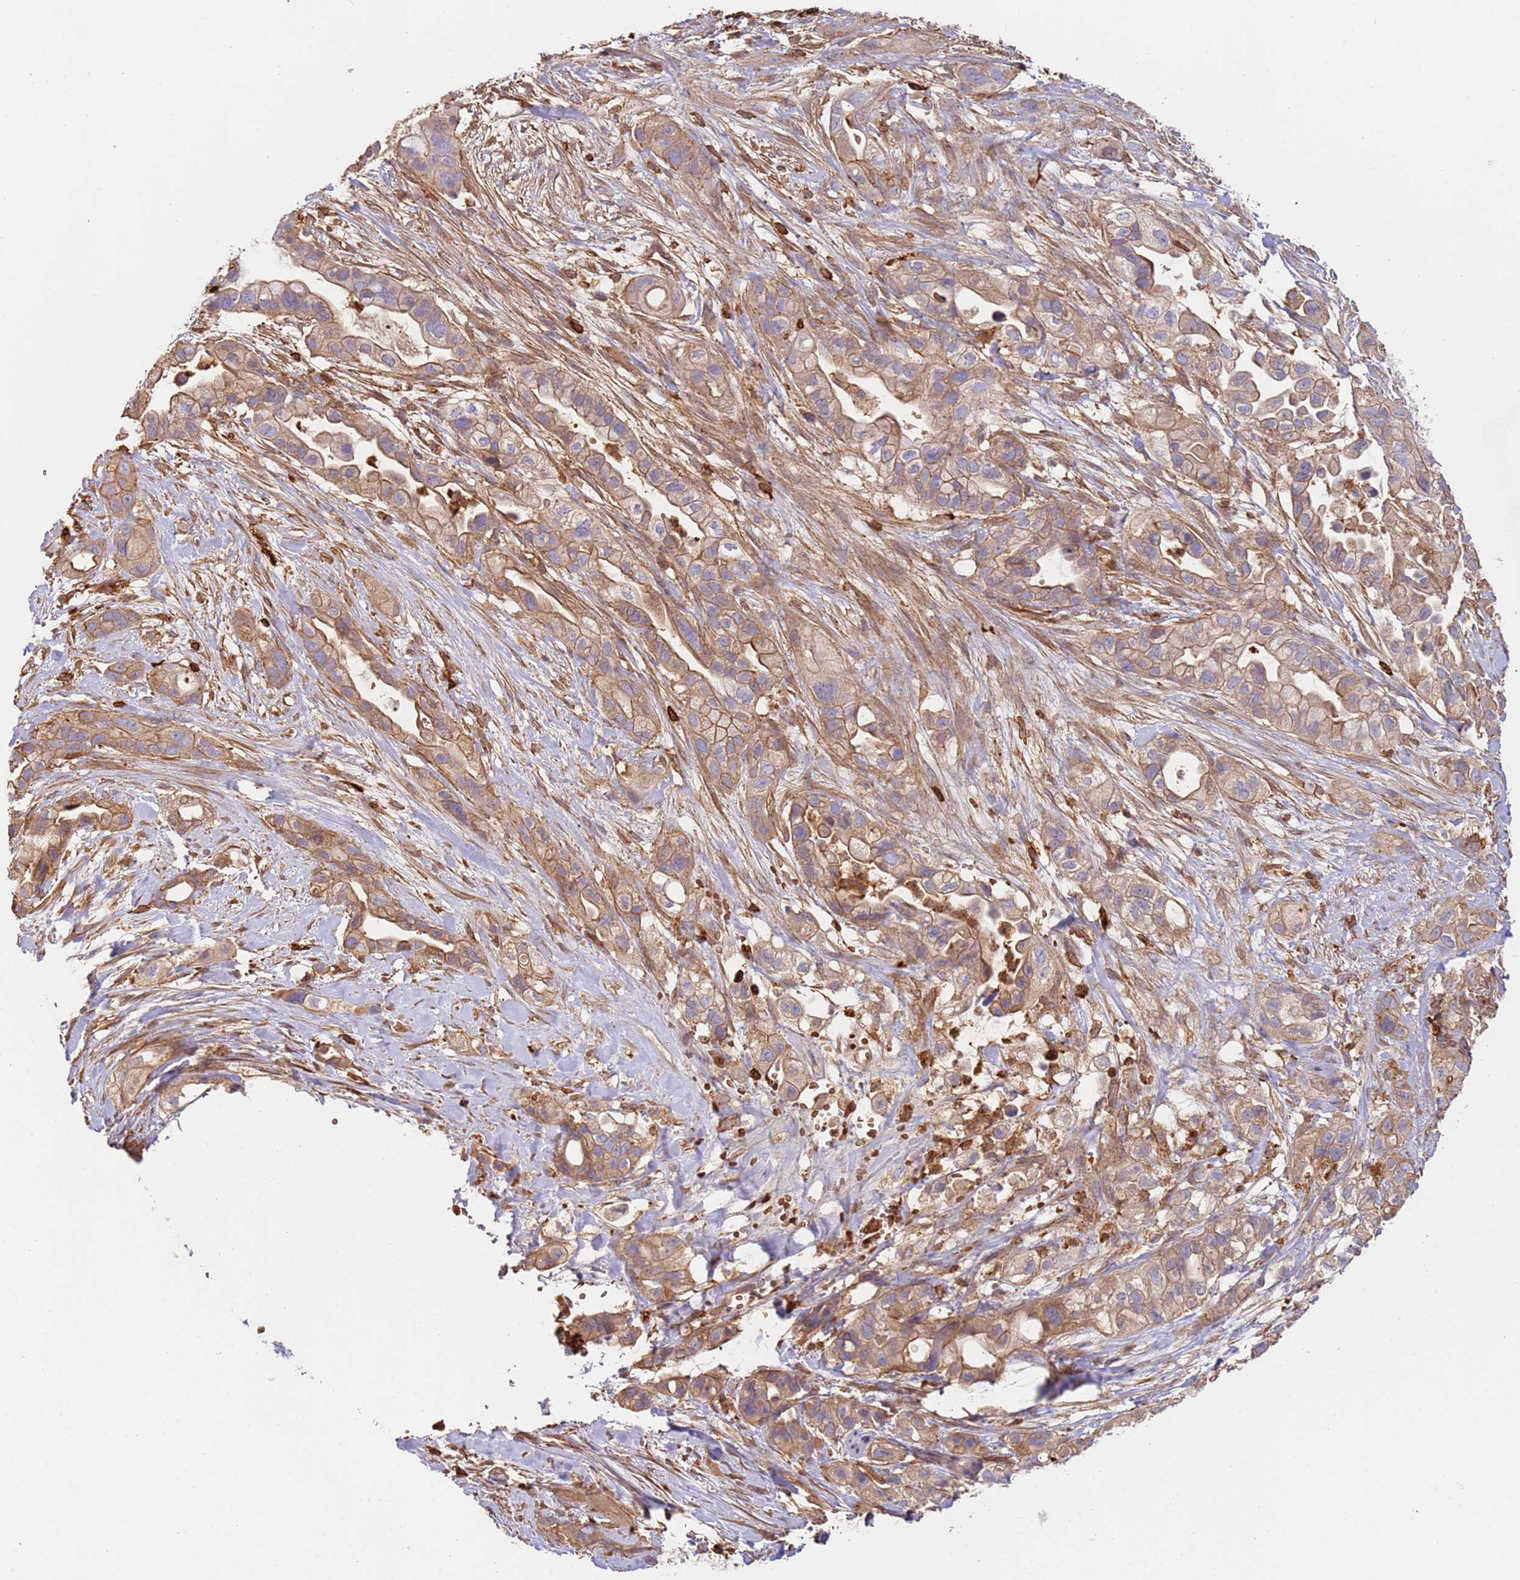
{"staining": {"intensity": "moderate", "quantity": ">75%", "location": "cytoplasmic/membranous"}, "tissue": "pancreatic cancer", "cell_type": "Tumor cells", "image_type": "cancer", "snomed": [{"axis": "morphology", "description": "Adenocarcinoma, NOS"}, {"axis": "topography", "description": "Pancreas"}], "caption": "This image reveals immunohistochemistry (IHC) staining of adenocarcinoma (pancreatic), with medium moderate cytoplasmic/membranous staining in approximately >75% of tumor cells.", "gene": "OR6P1", "patient": {"sex": "male", "age": 44}}